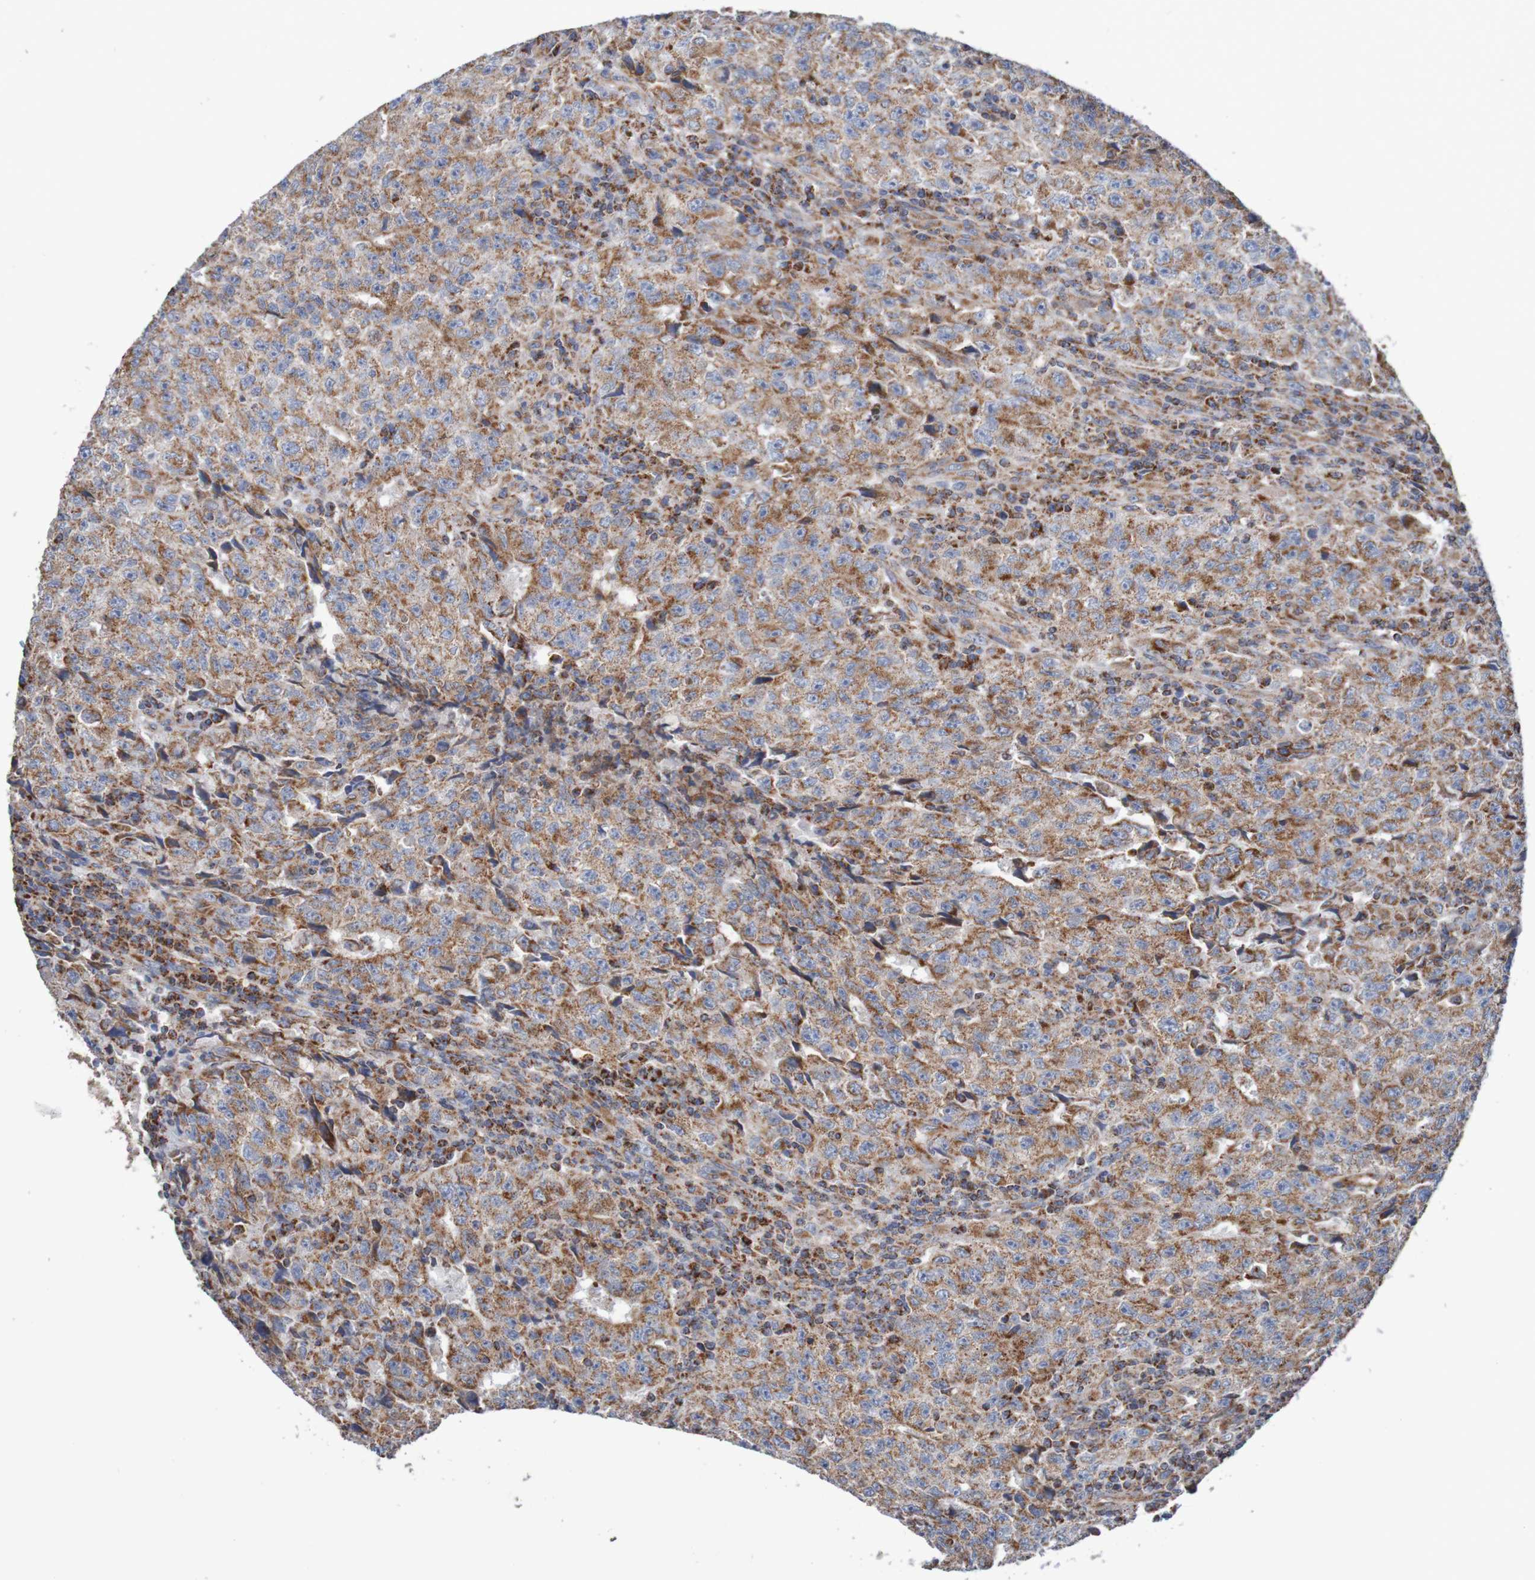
{"staining": {"intensity": "moderate", "quantity": ">75%", "location": "cytoplasmic/membranous"}, "tissue": "testis cancer", "cell_type": "Tumor cells", "image_type": "cancer", "snomed": [{"axis": "morphology", "description": "Necrosis, NOS"}, {"axis": "morphology", "description": "Carcinoma, Embryonal, NOS"}, {"axis": "topography", "description": "Testis"}], "caption": "A brown stain shows moderate cytoplasmic/membranous positivity of a protein in human embryonal carcinoma (testis) tumor cells. (Brightfield microscopy of DAB IHC at high magnification).", "gene": "MMEL1", "patient": {"sex": "male", "age": 19}}